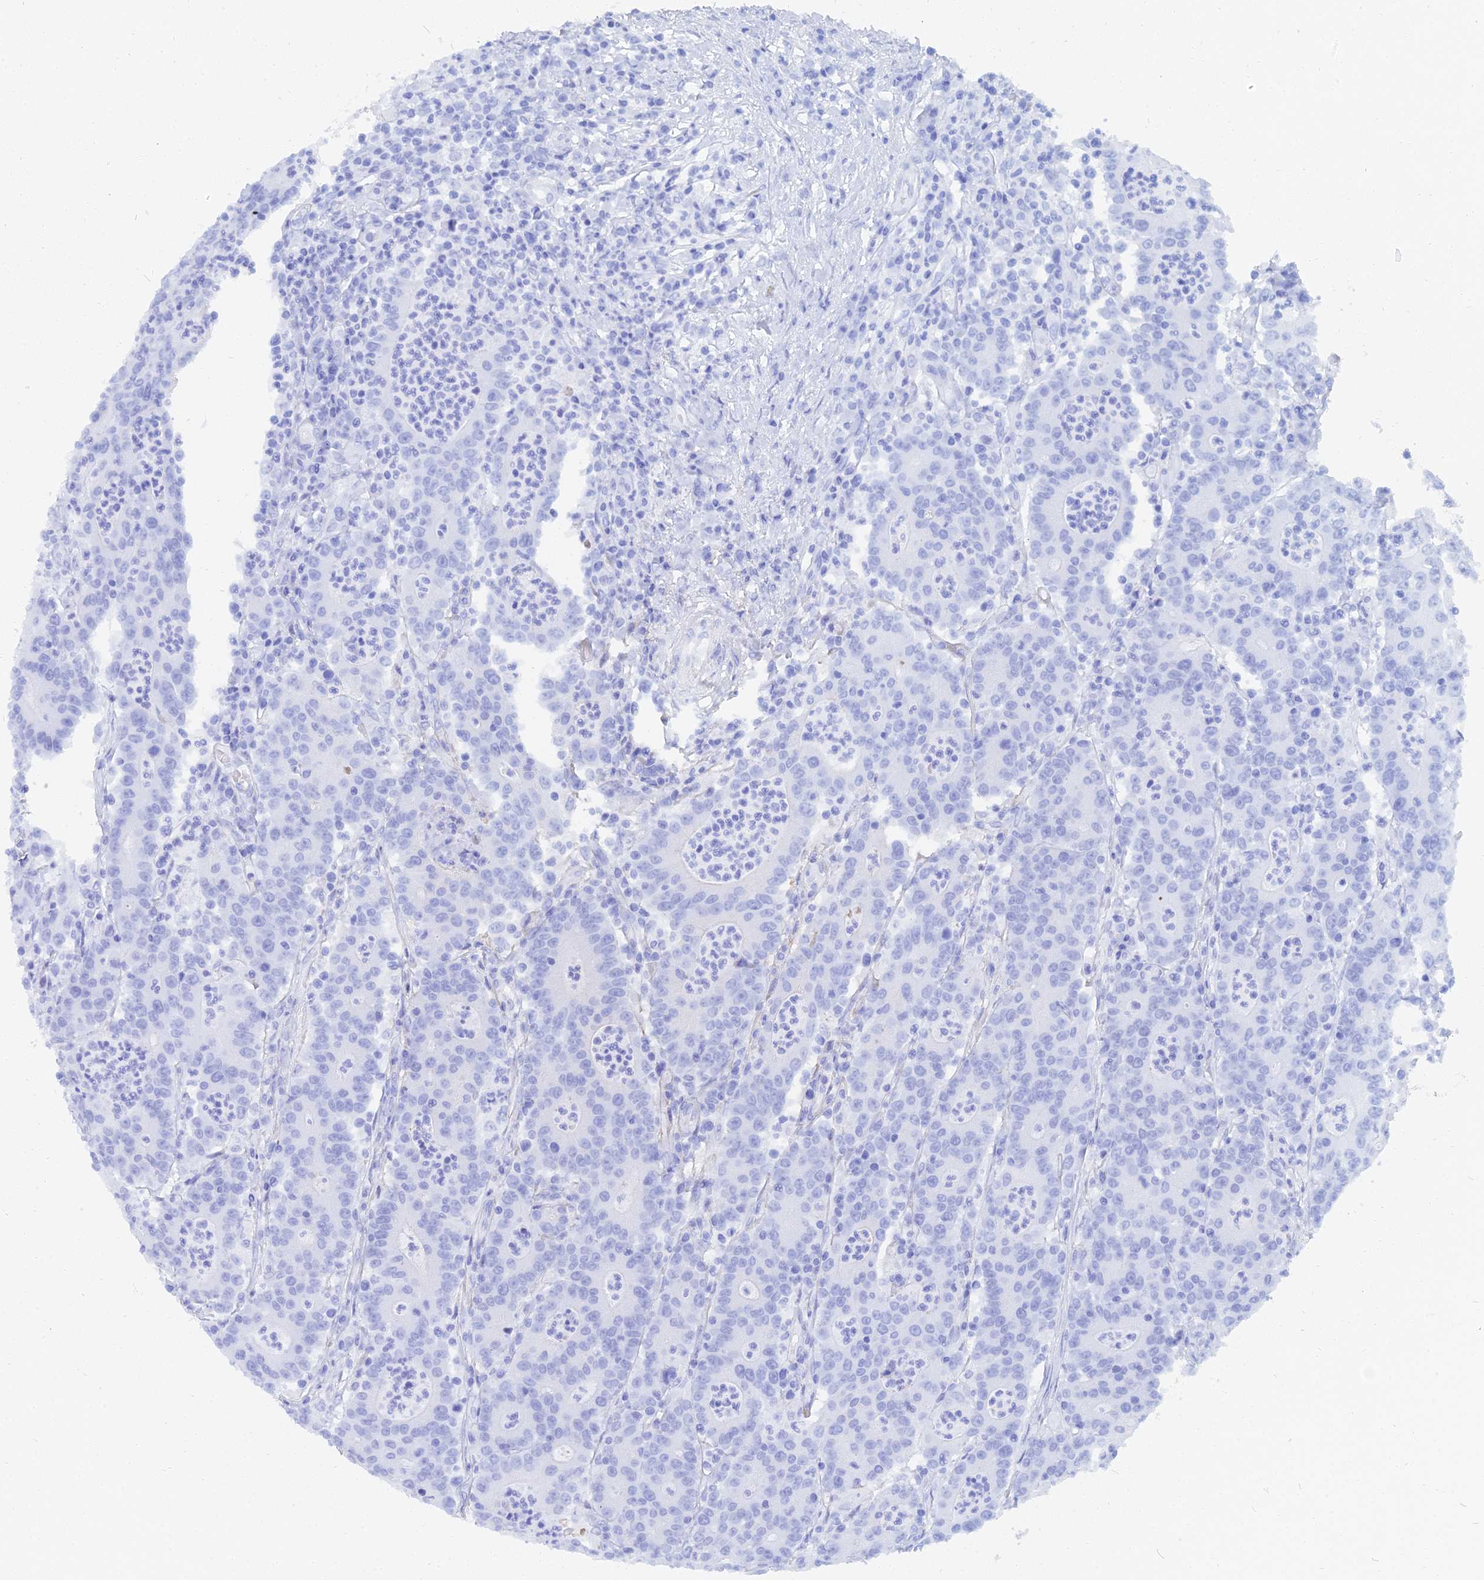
{"staining": {"intensity": "negative", "quantity": "none", "location": "none"}, "tissue": "colorectal cancer", "cell_type": "Tumor cells", "image_type": "cancer", "snomed": [{"axis": "morphology", "description": "Adenocarcinoma, NOS"}, {"axis": "topography", "description": "Colon"}], "caption": "The photomicrograph shows no staining of tumor cells in colorectal cancer (adenocarcinoma).", "gene": "TRIM43B", "patient": {"sex": "male", "age": 83}}